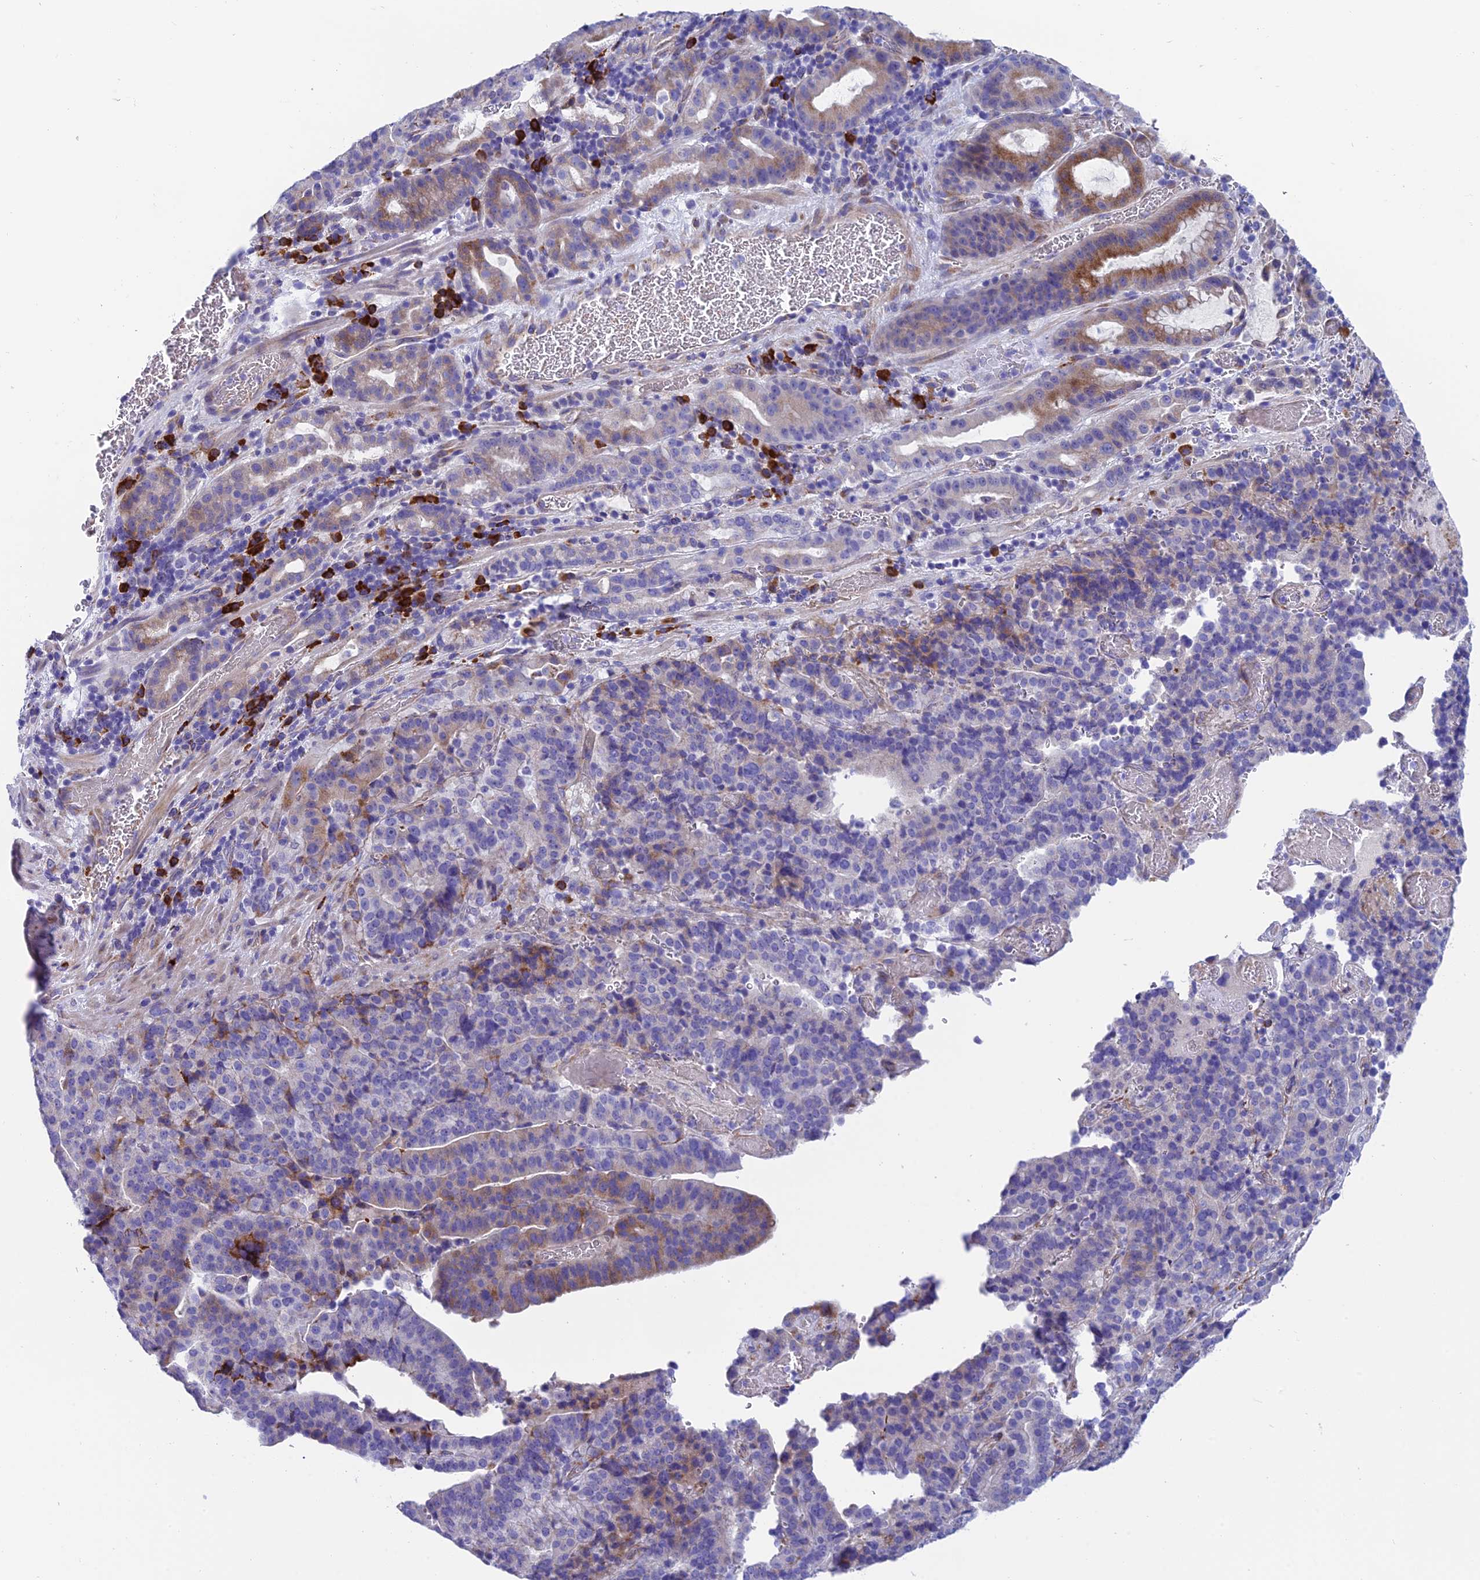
{"staining": {"intensity": "moderate", "quantity": "<25%", "location": "cytoplasmic/membranous"}, "tissue": "stomach cancer", "cell_type": "Tumor cells", "image_type": "cancer", "snomed": [{"axis": "morphology", "description": "Adenocarcinoma, NOS"}, {"axis": "topography", "description": "Stomach"}], "caption": "This photomicrograph exhibits adenocarcinoma (stomach) stained with IHC to label a protein in brown. The cytoplasmic/membranous of tumor cells show moderate positivity for the protein. Nuclei are counter-stained blue.", "gene": "MACIR", "patient": {"sex": "male", "age": 48}}